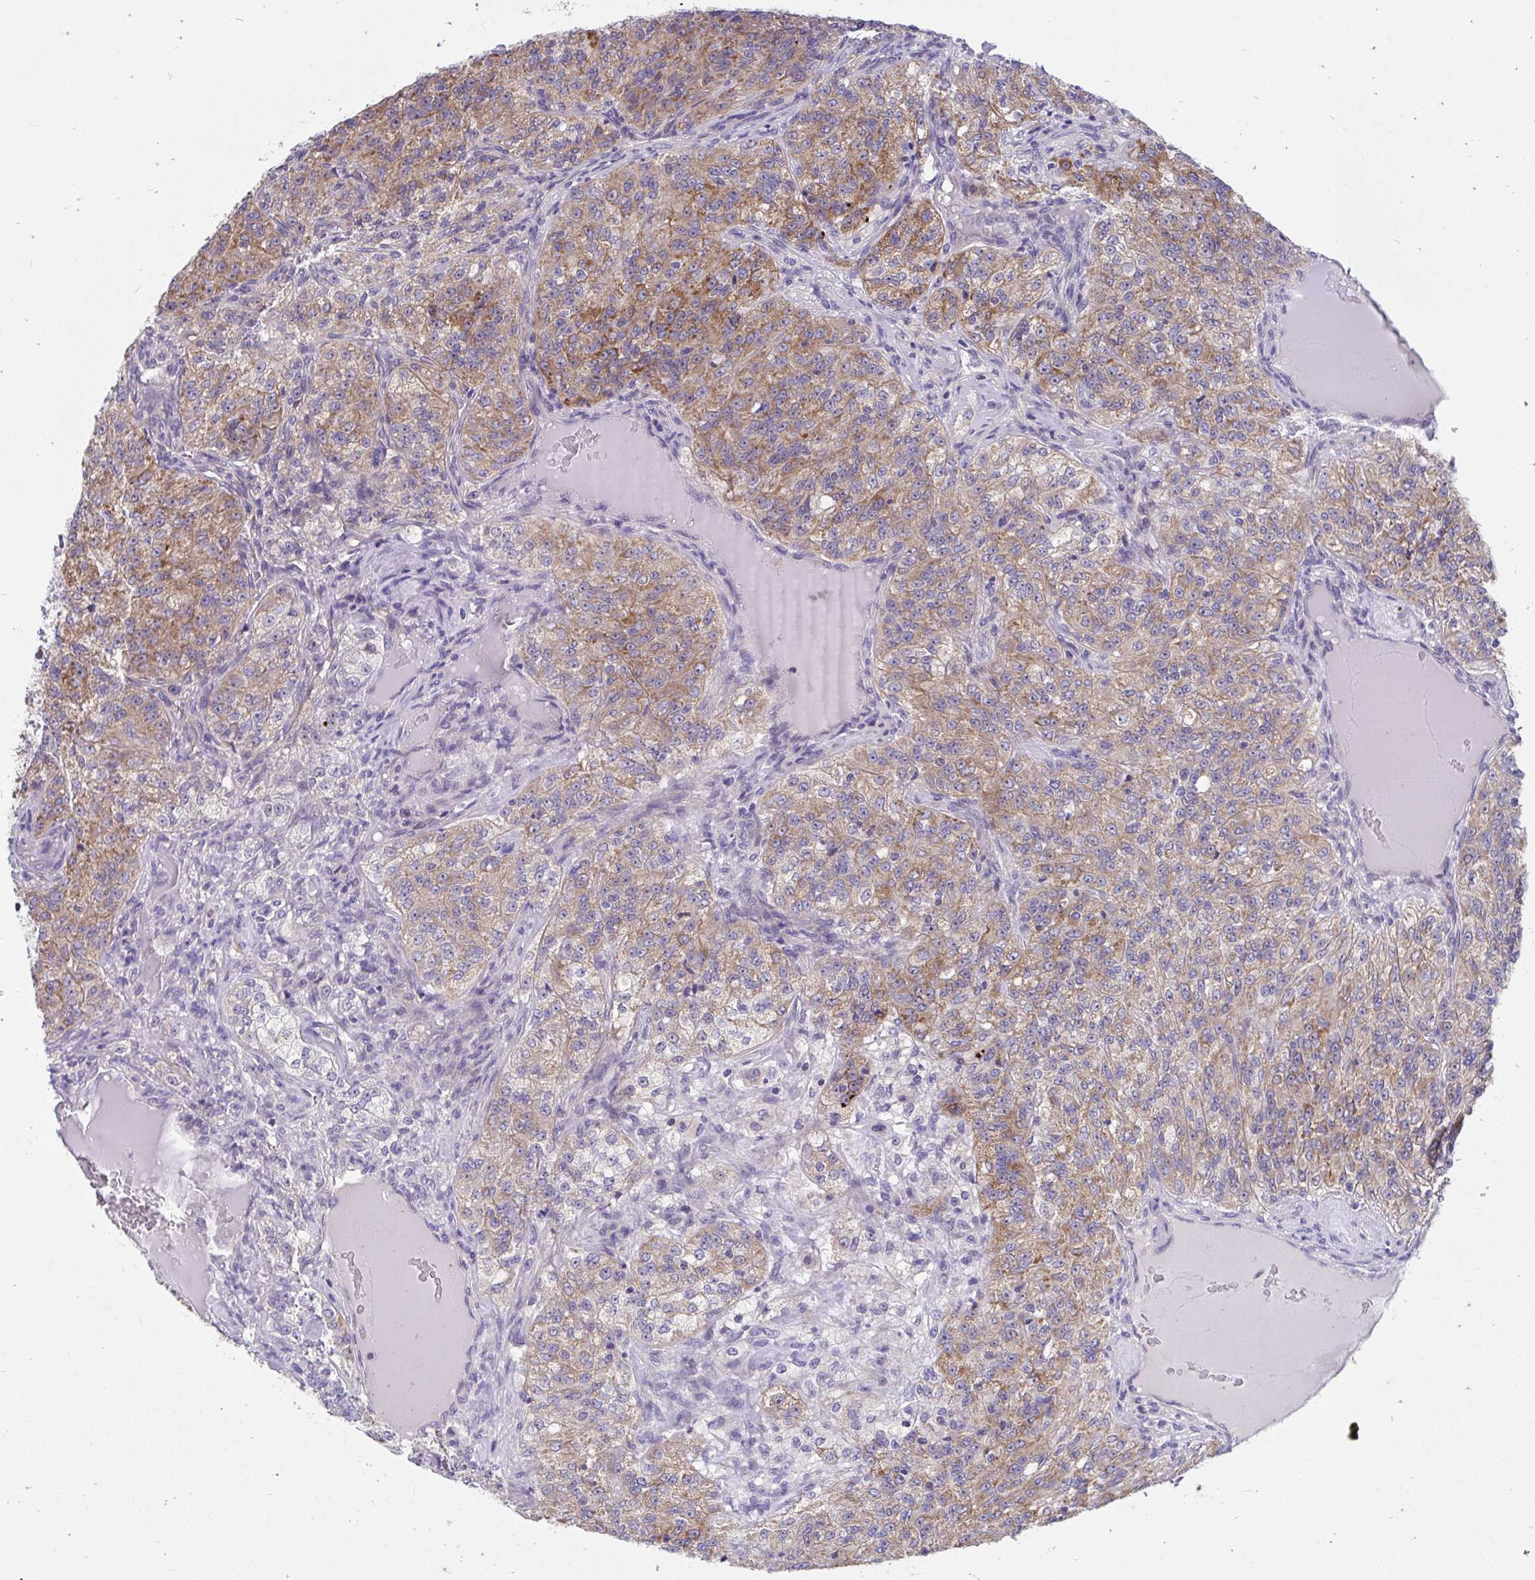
{"staining": {"intensity": "moderate", "quantity": ">75%", "location": "cytoplasmic/membranous,nuclear"}, "tissue": "renal cancer", "cell_type": "Tumor cells", "image_type": "cancer", "snomed": [{"axis": "morphology", "description": "Adenocarcinoma, NOS"}, {"axis": "topography", "description": "Kidney"}], "caption": "Adenocarcinoma (renal) stained with a protein marker exhibits moderate staining in tumor cells.", "gene": "FHIP1B", "patient": {"sex": "female", "age": 63}}